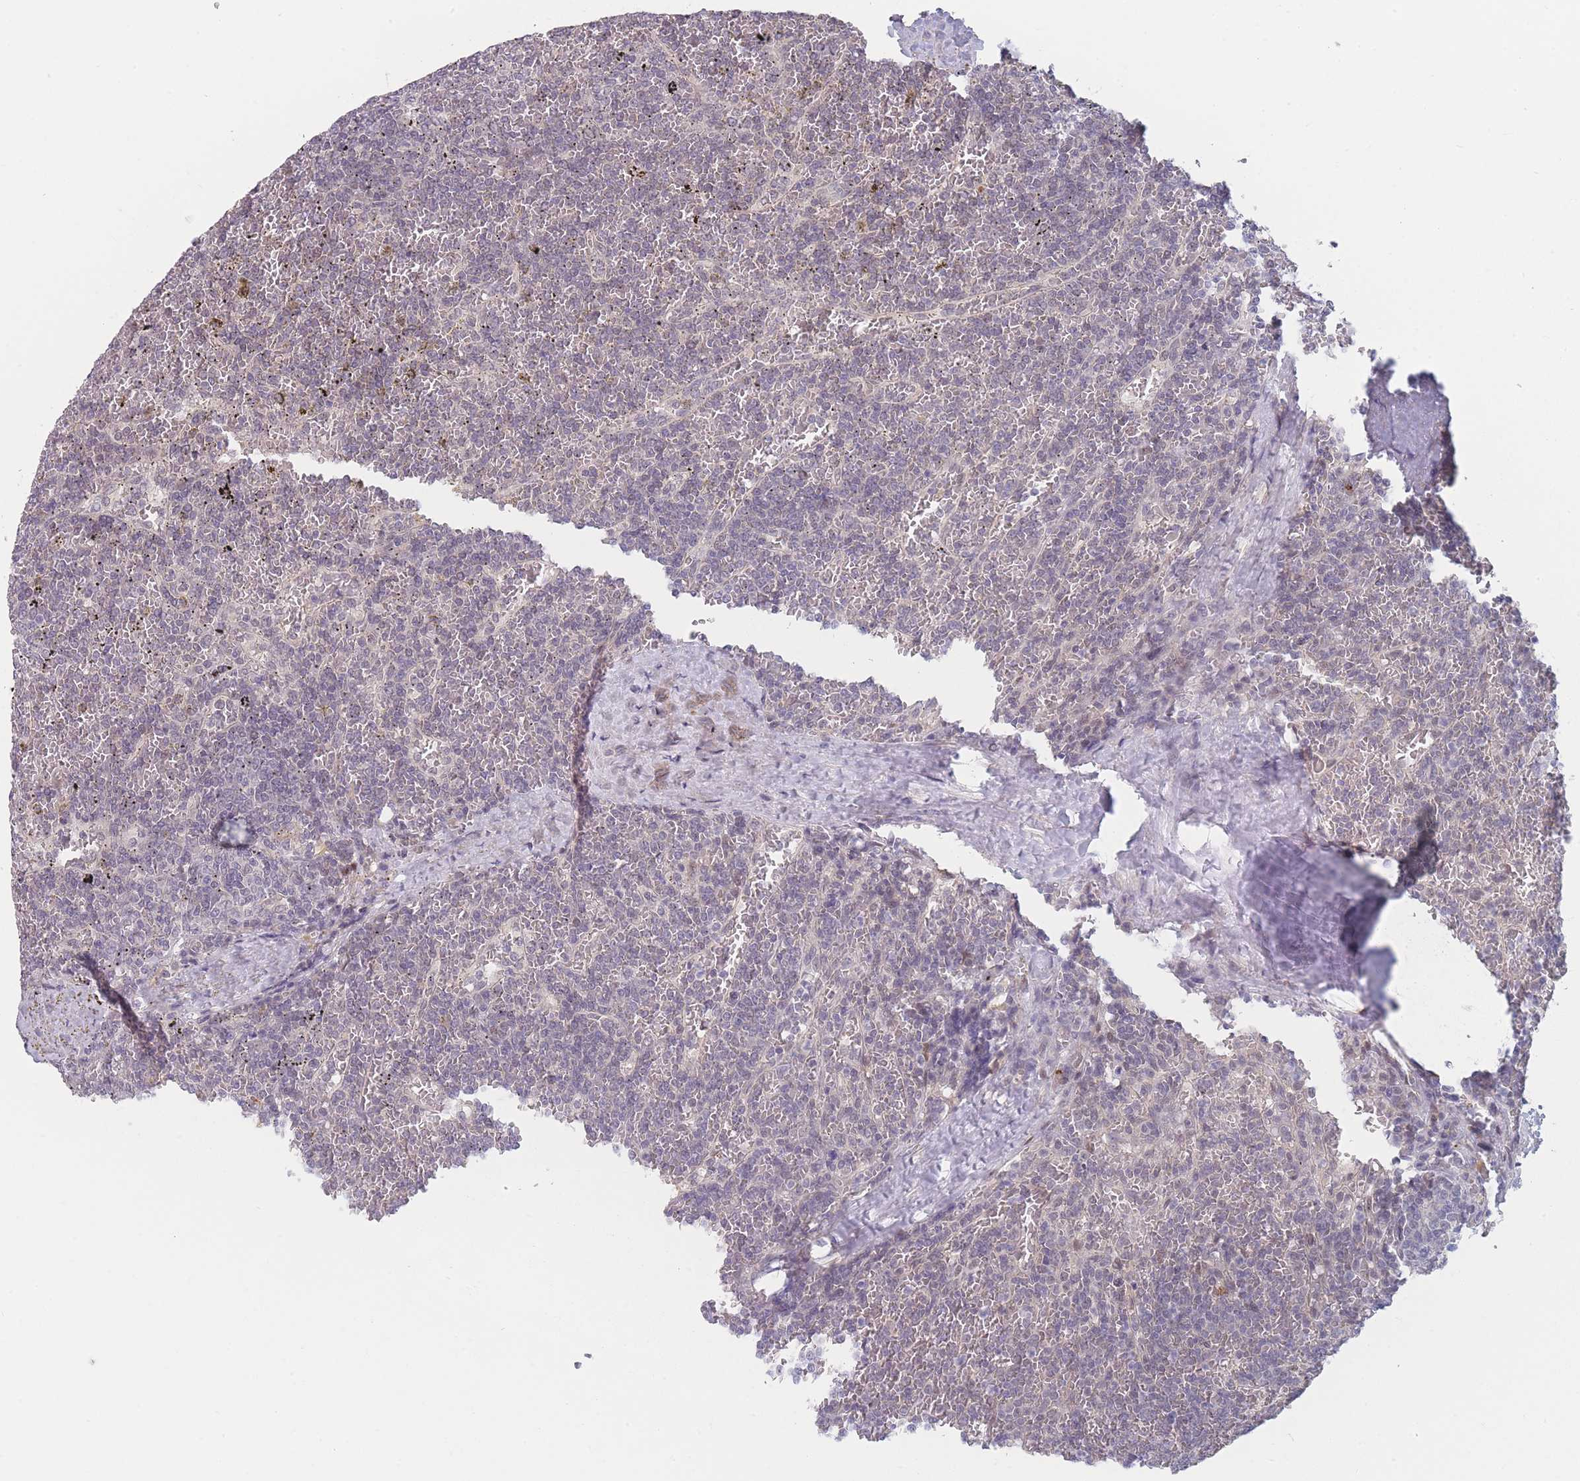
{"staining": {"intensity": "negative", "quantity": "none", "location": "none"}, "tissue": "lymphoma", "cell_type": "Tumor cells", "image_type": "cancer", "snomed": [{"axis": "morphology", "description": "Malignant lymphoma, non-Hodgkin's type, Low grade"}, {"axis": "topography", "description": "Spleen"}], "caption": "Tumor cells show no significant positivity in lymphoma.", "gene": "ANKRD10", "patient": {"sex": "female", "age": 19}}